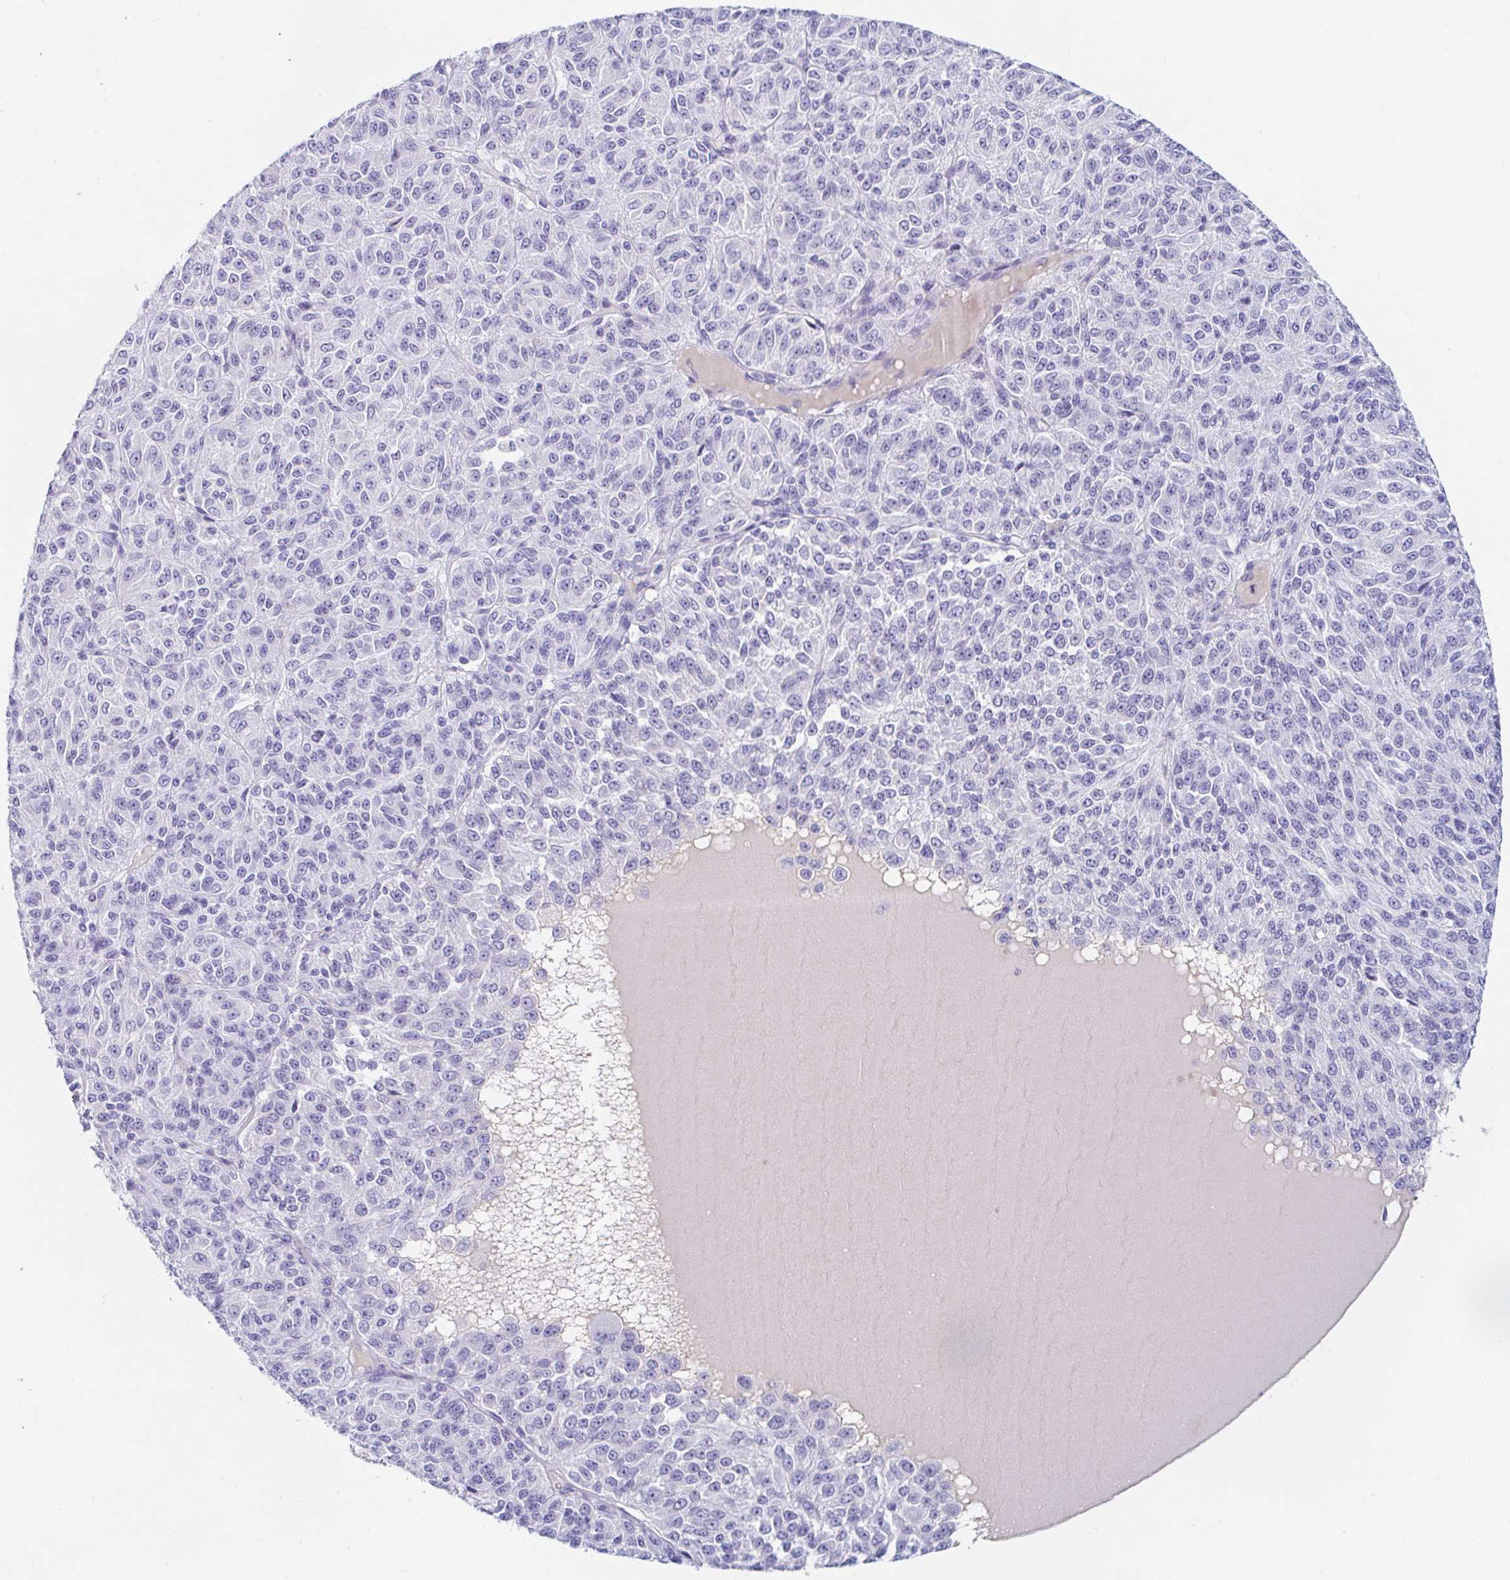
{"staining": {"intensity": "negative", "quantity": "none", "location": "none"}, "tissue": "melanoma", "cell_type": "Tumor cells", "image_type": "cancer", "snomed": [{"axis": "morphology", "description": "Malignant melanoma, Metastatic site"}, {"axis": "topography", "description": "Brain"}], "caption": "Tumor cells are negative for brown protein staining in melanoma.", "gene": "TEX44", "patient": {"sex": "female", "age": 56}}